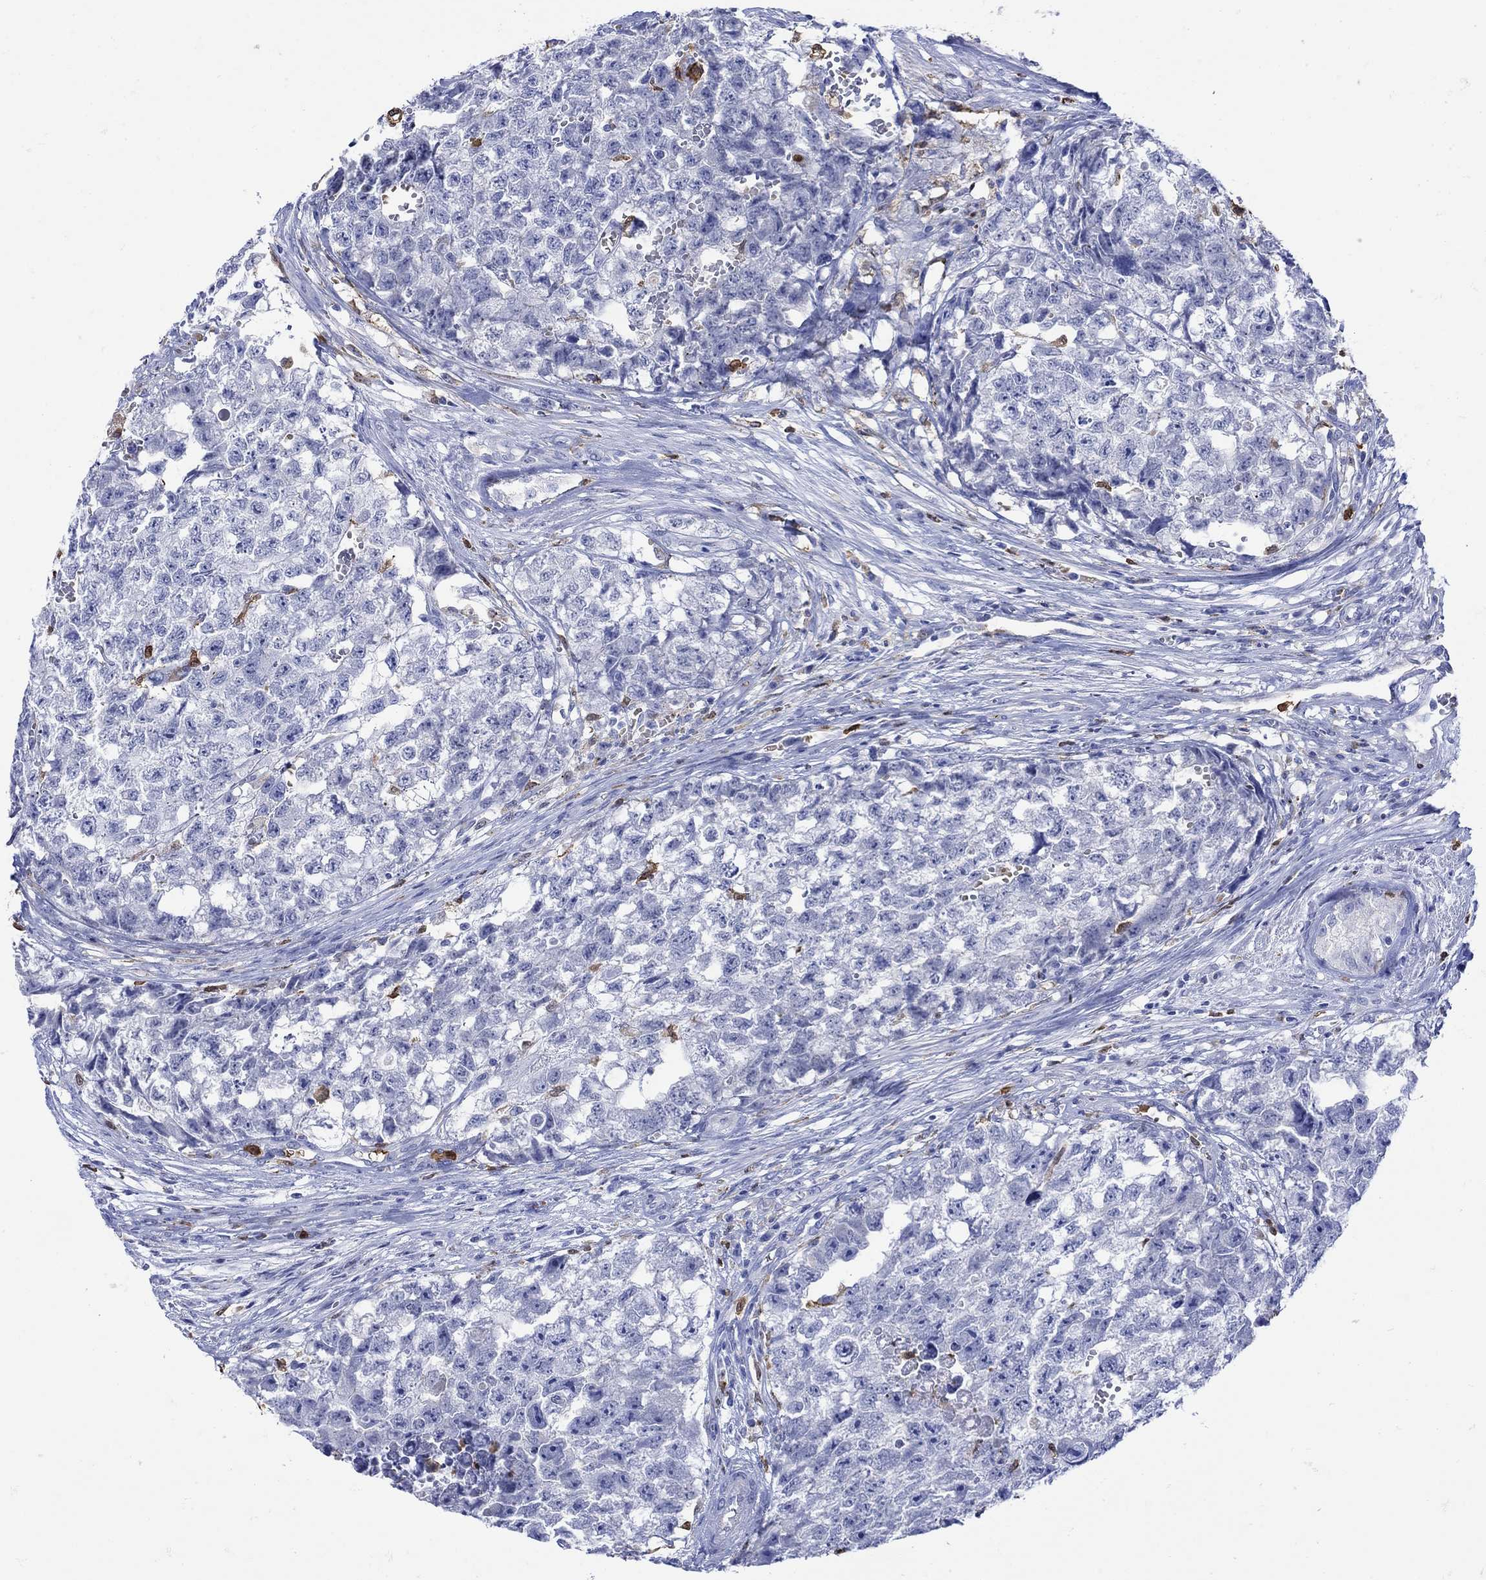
{"staining": {"intensity": "negative", "quantity": "none", "location": "none"}, "tissue": "testis cancer", "cell_type": "Tumor cells", "image_type": "cancer", "snomed": [{"axis": "morphology", "description": "Seminoma, NOS"}, {"axis": "morphology", "description": "Carcinoma, Embryonal, NOS"}, {"axis": "topography", "description": "Testis"}], "caption": "High magnification brightfield microscopy of testis cancer (seminoma) stained with DAB (3,3'-diaminobenzidine) (brown) and counterstained with hematoxylin (blue): tumor cells show no significant expression. The staining is performed using DAB (3,3'-diaminobenzidine) brown chromogen with nuclei counter-stained in using hematoxylin.", "gene": "LINGO3", "patient": {"sex": "male", "age": 22}}